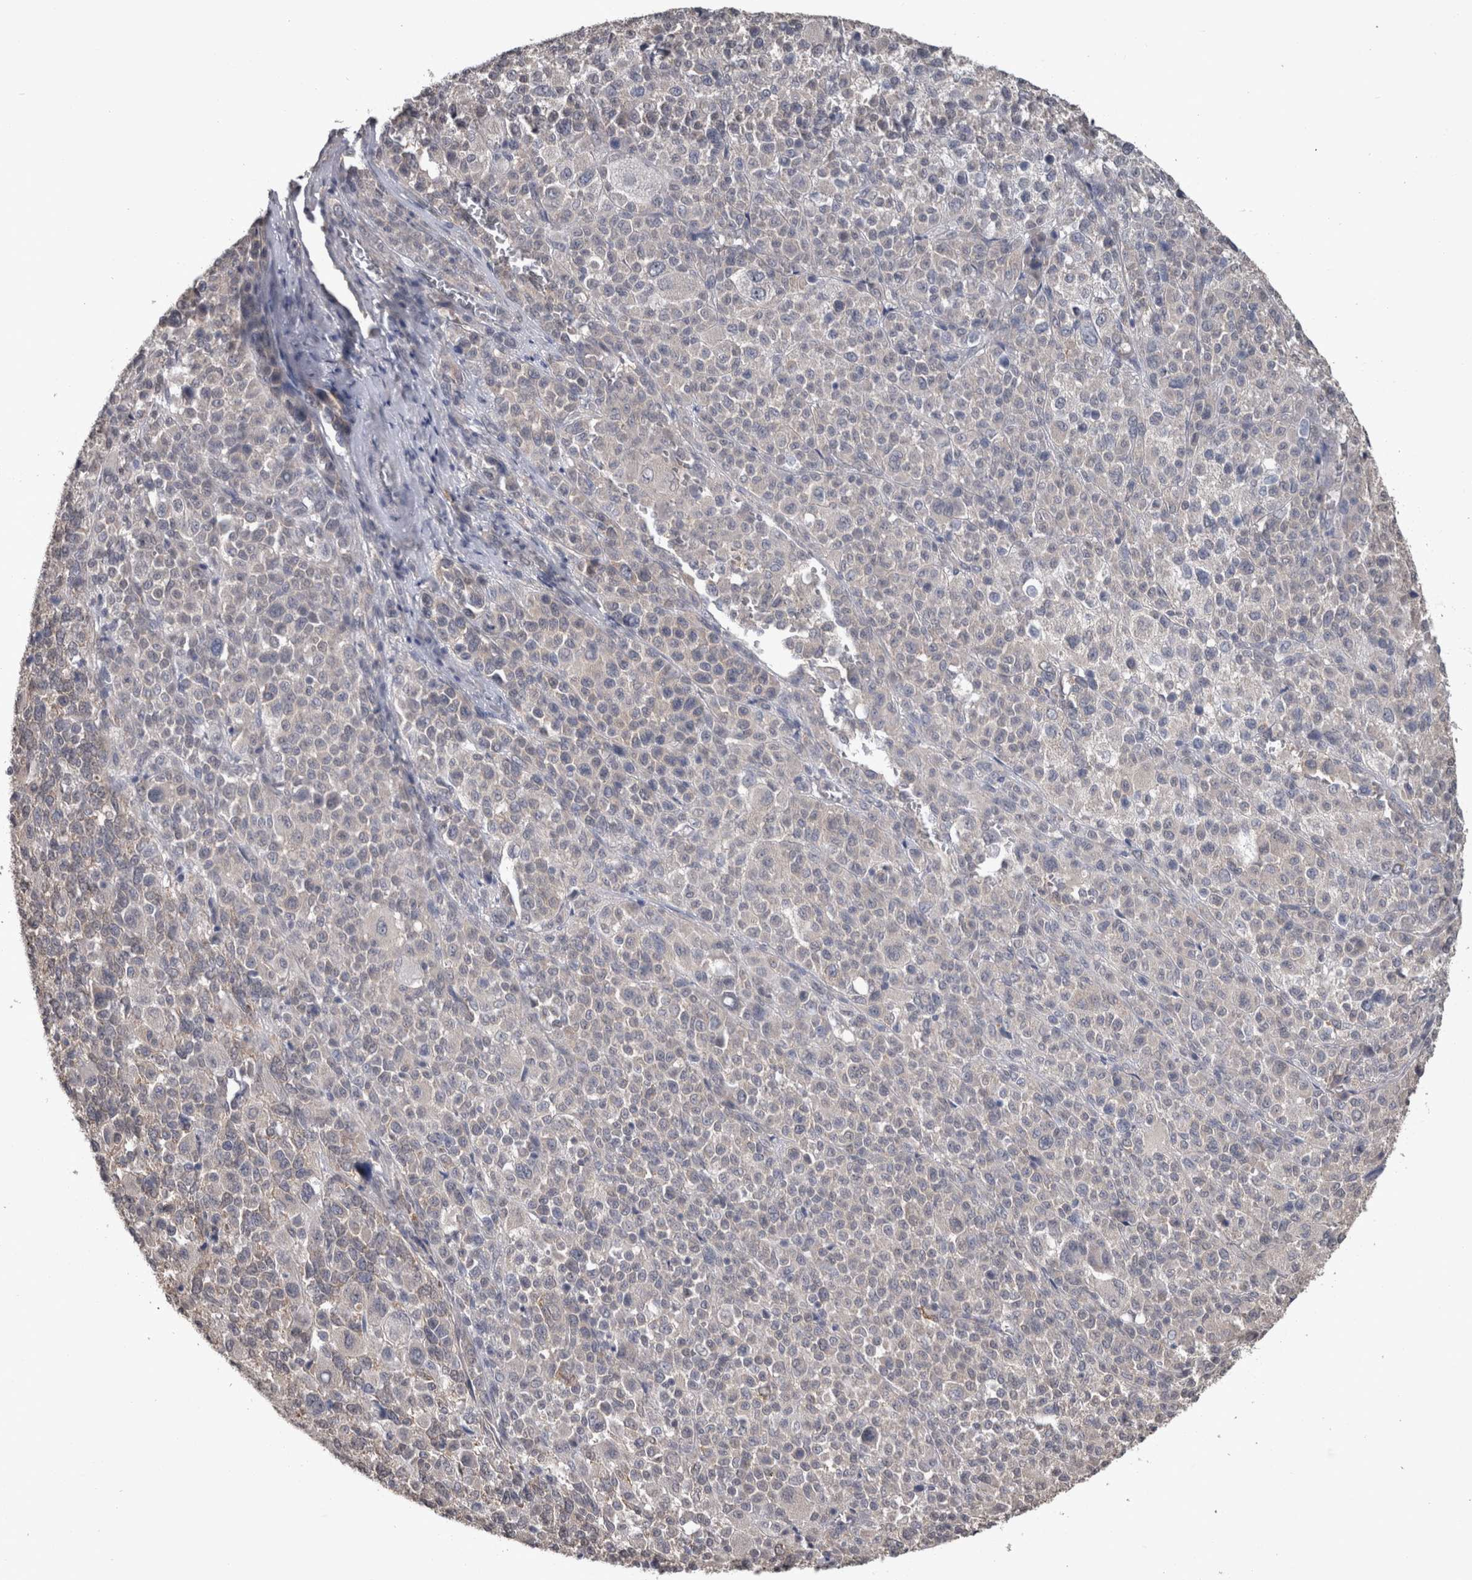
{"staining": {"intensity": "negative", "quantity": "none", "location": "none"}, "tissue": "melanoma", "cell_type": "Tumor cells", "image_type": "cancer", "snomed": [{"axis": "morphology", "description": "Malignant melanoma, Metastatic site"}, {"axis": "topography", "description": "Skin"}], "caption": "The IHC photomicrograph has no significant staining in tumor cells of malignant melanoma (metastatic site) tissue.", "gene": "DDX6", "patient": {"sex": "female", "age": 74}}